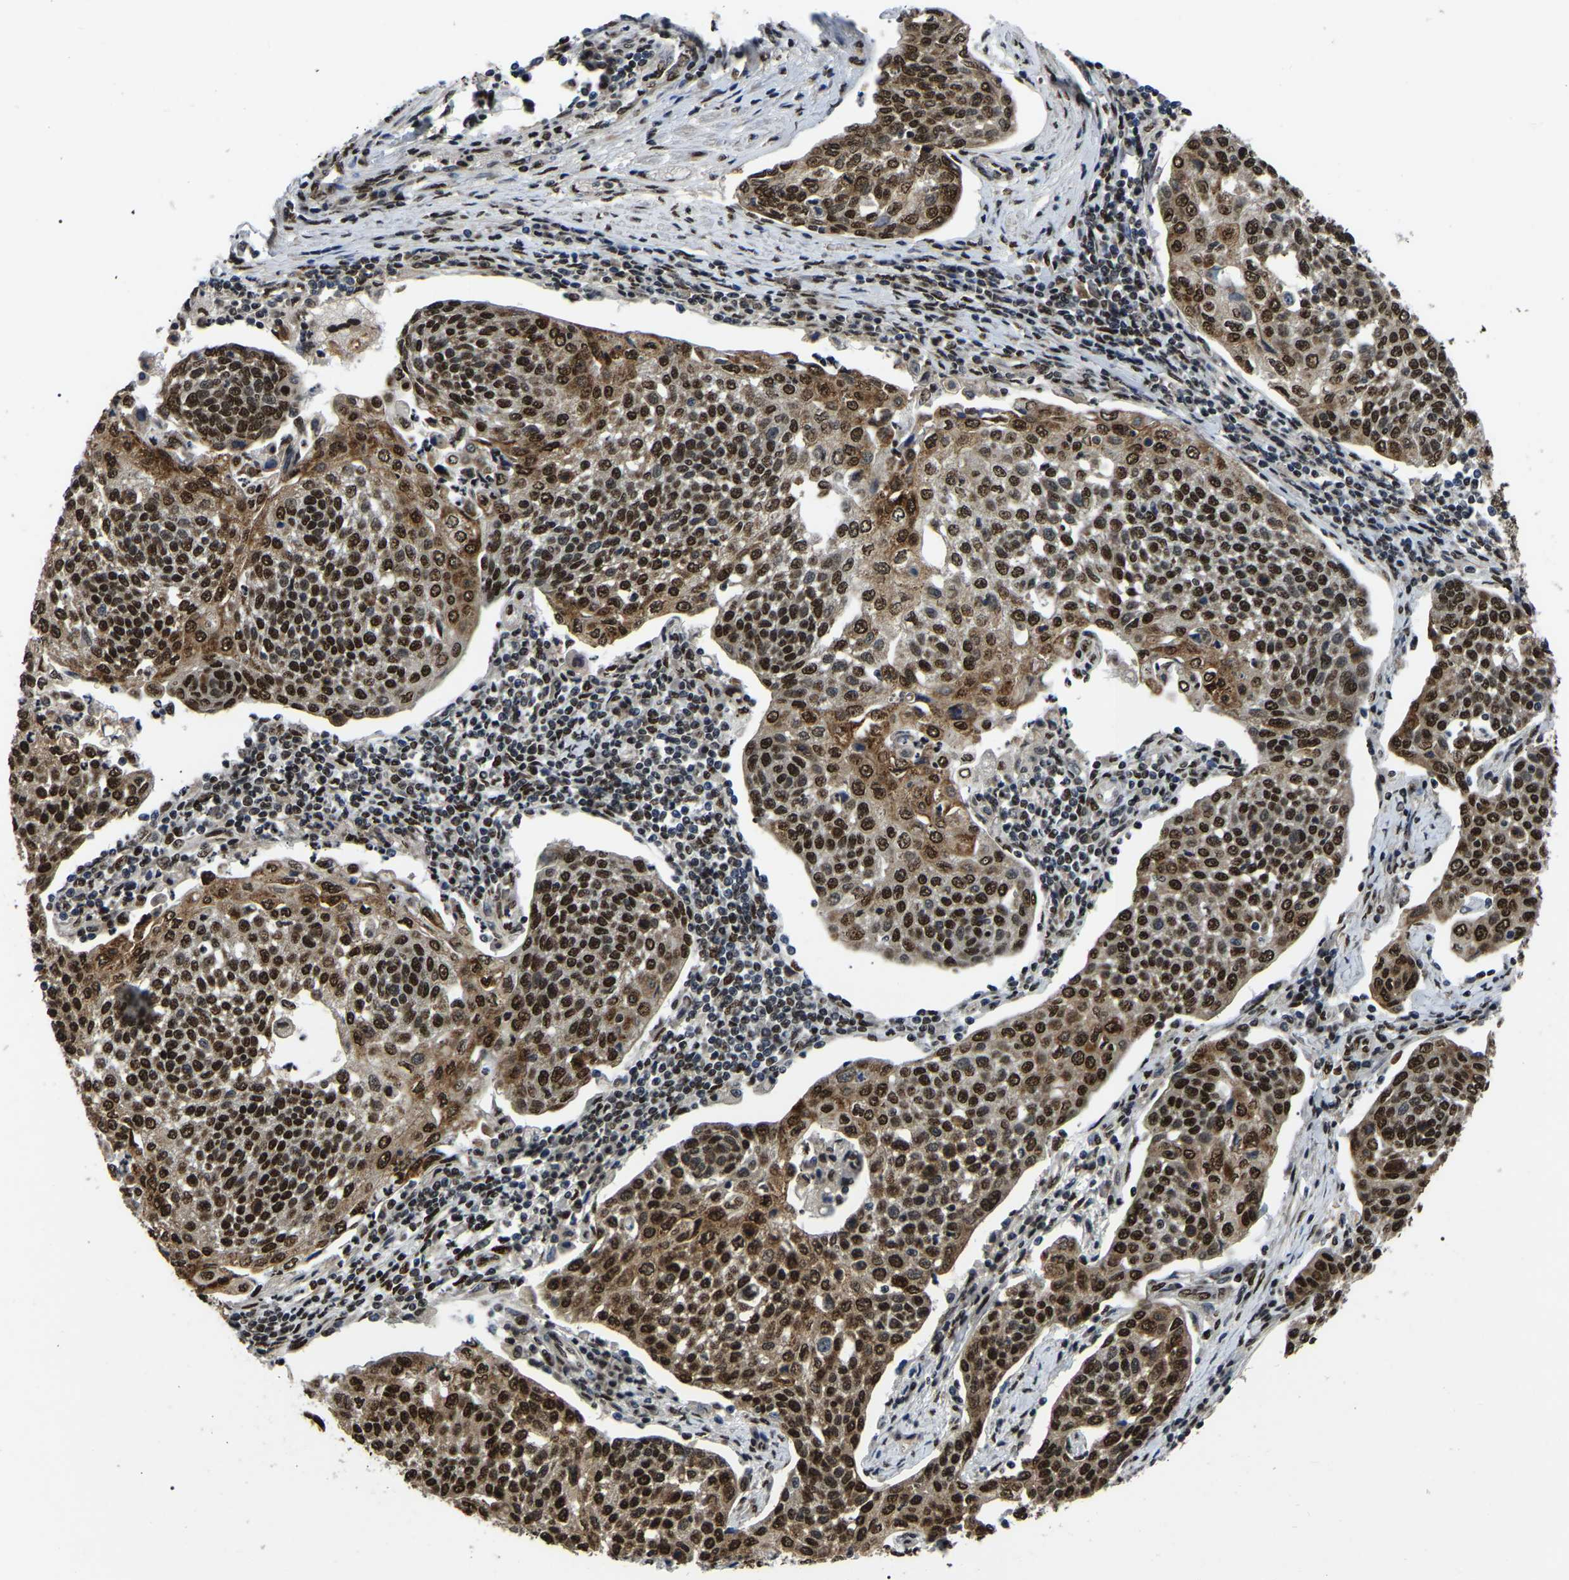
{"staining": {"intensity": "strong", "quantity": ">75%", "location": "cytoplasmic/membranous,nuclear"}, "tissue": "cervical cancer", "cell_type": "Tumor cells", "image_type": "cancer", "snomed": [{"axis": "morphology", "description": "Squamous cell carcinoma, NOS"}, {"axis": "topography", "description": "Cervix"}], "caption": "This histopathology image reveals IHC staining of human cervical cancer (squamous cell carcinoma), with high strong cytoplasmic/membranous and nuclear positivity in approximately >75% of tumor cells.", "gene": "TRIM35", "patient": {"sex": "female", "age": 34}}